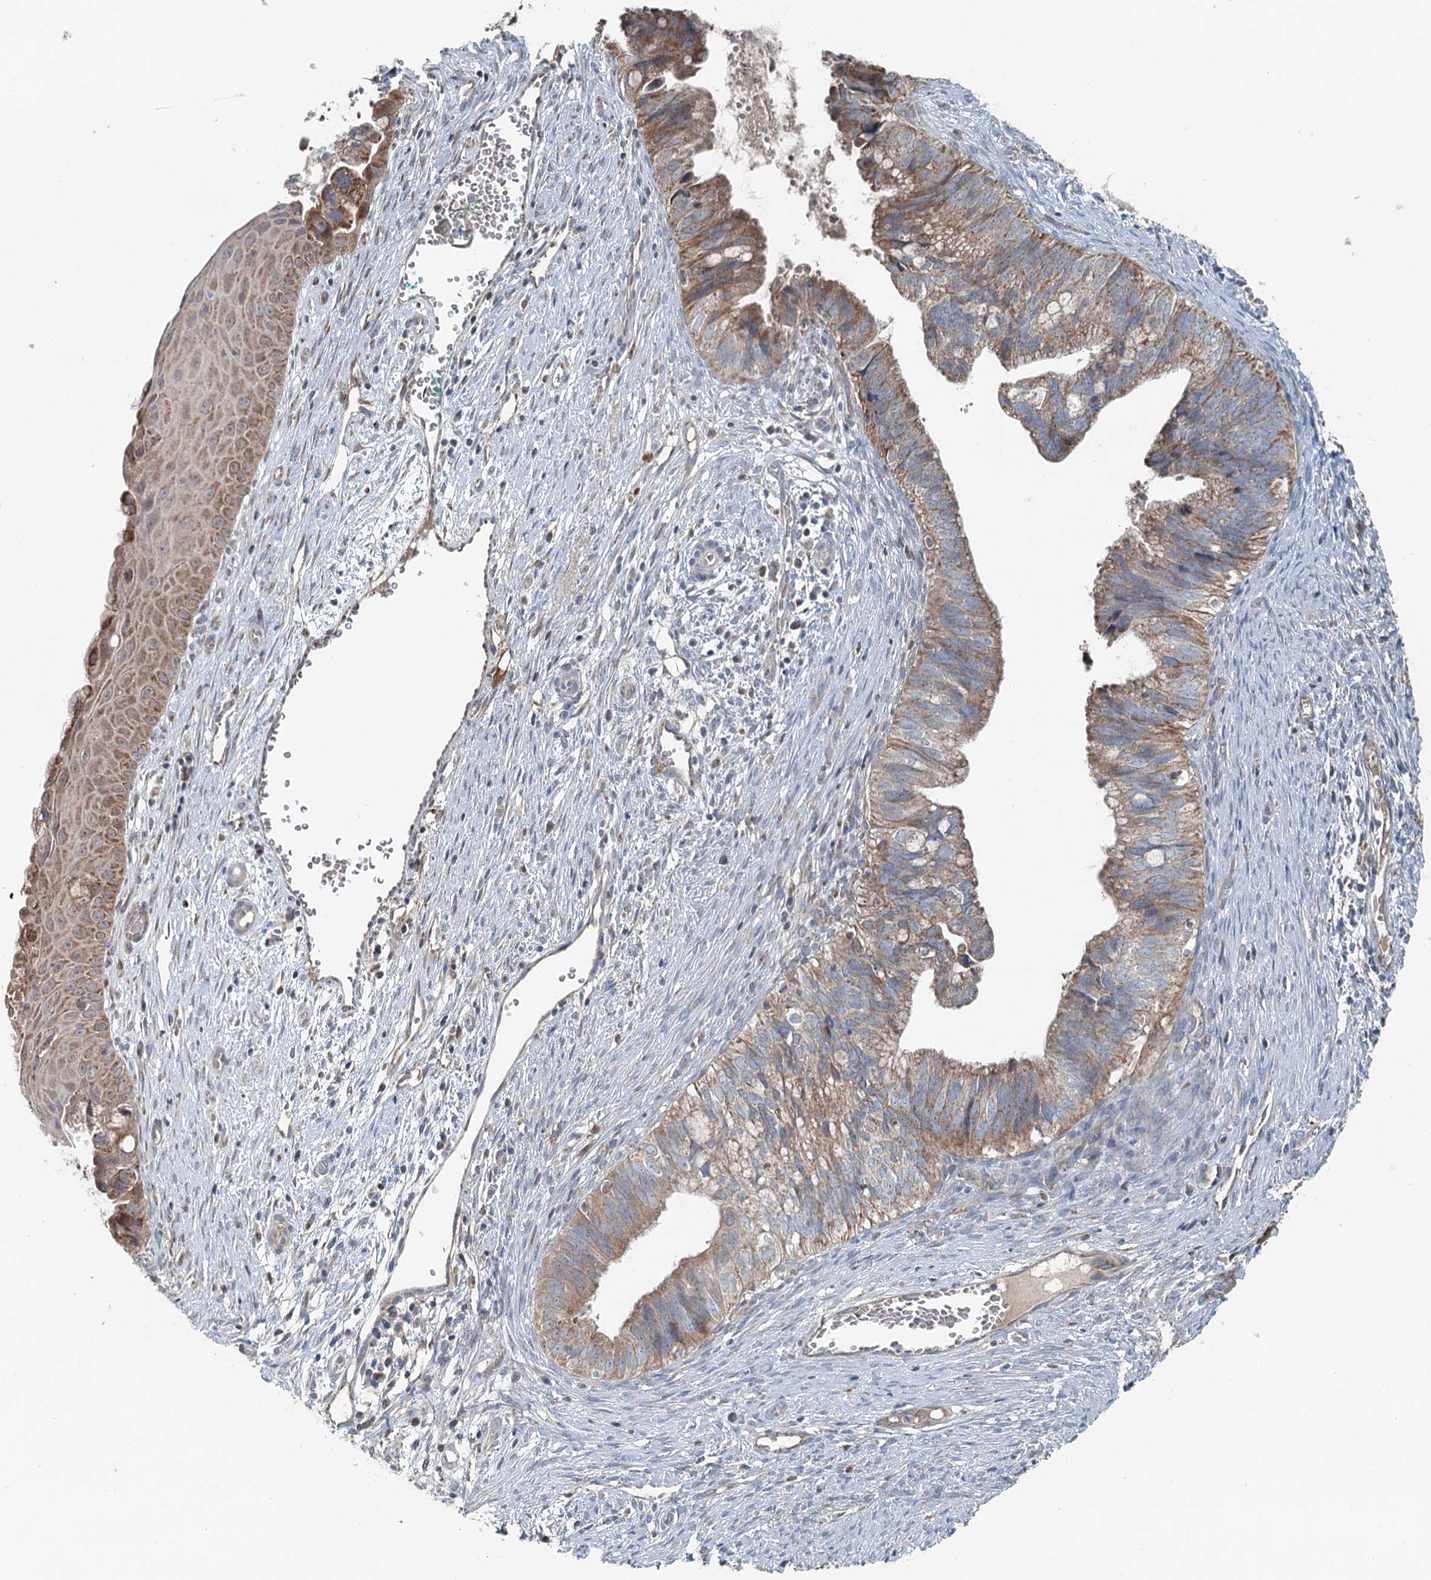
{"staining": {"intensity": "moderate", "quantity": ">75%", "location": "cytoplasmic/membranous"}, "tissue": "cervical cancer", "cell_type": "Tumor cells", "image_type": "cancer", "snomed": [{"axis": "morphology", "description": "Adenocarcinoma, NOS"}, {"axis": "topography", "description": "Cervix"}], "caption": "Brown immunohistochemical staining in human cervical cancer displays moderate cytoplasmic/membranous positivity in about >75% of tumor cells.", "gene": "CHCHD5", "patient": {"sex": "female", "age": 42}}